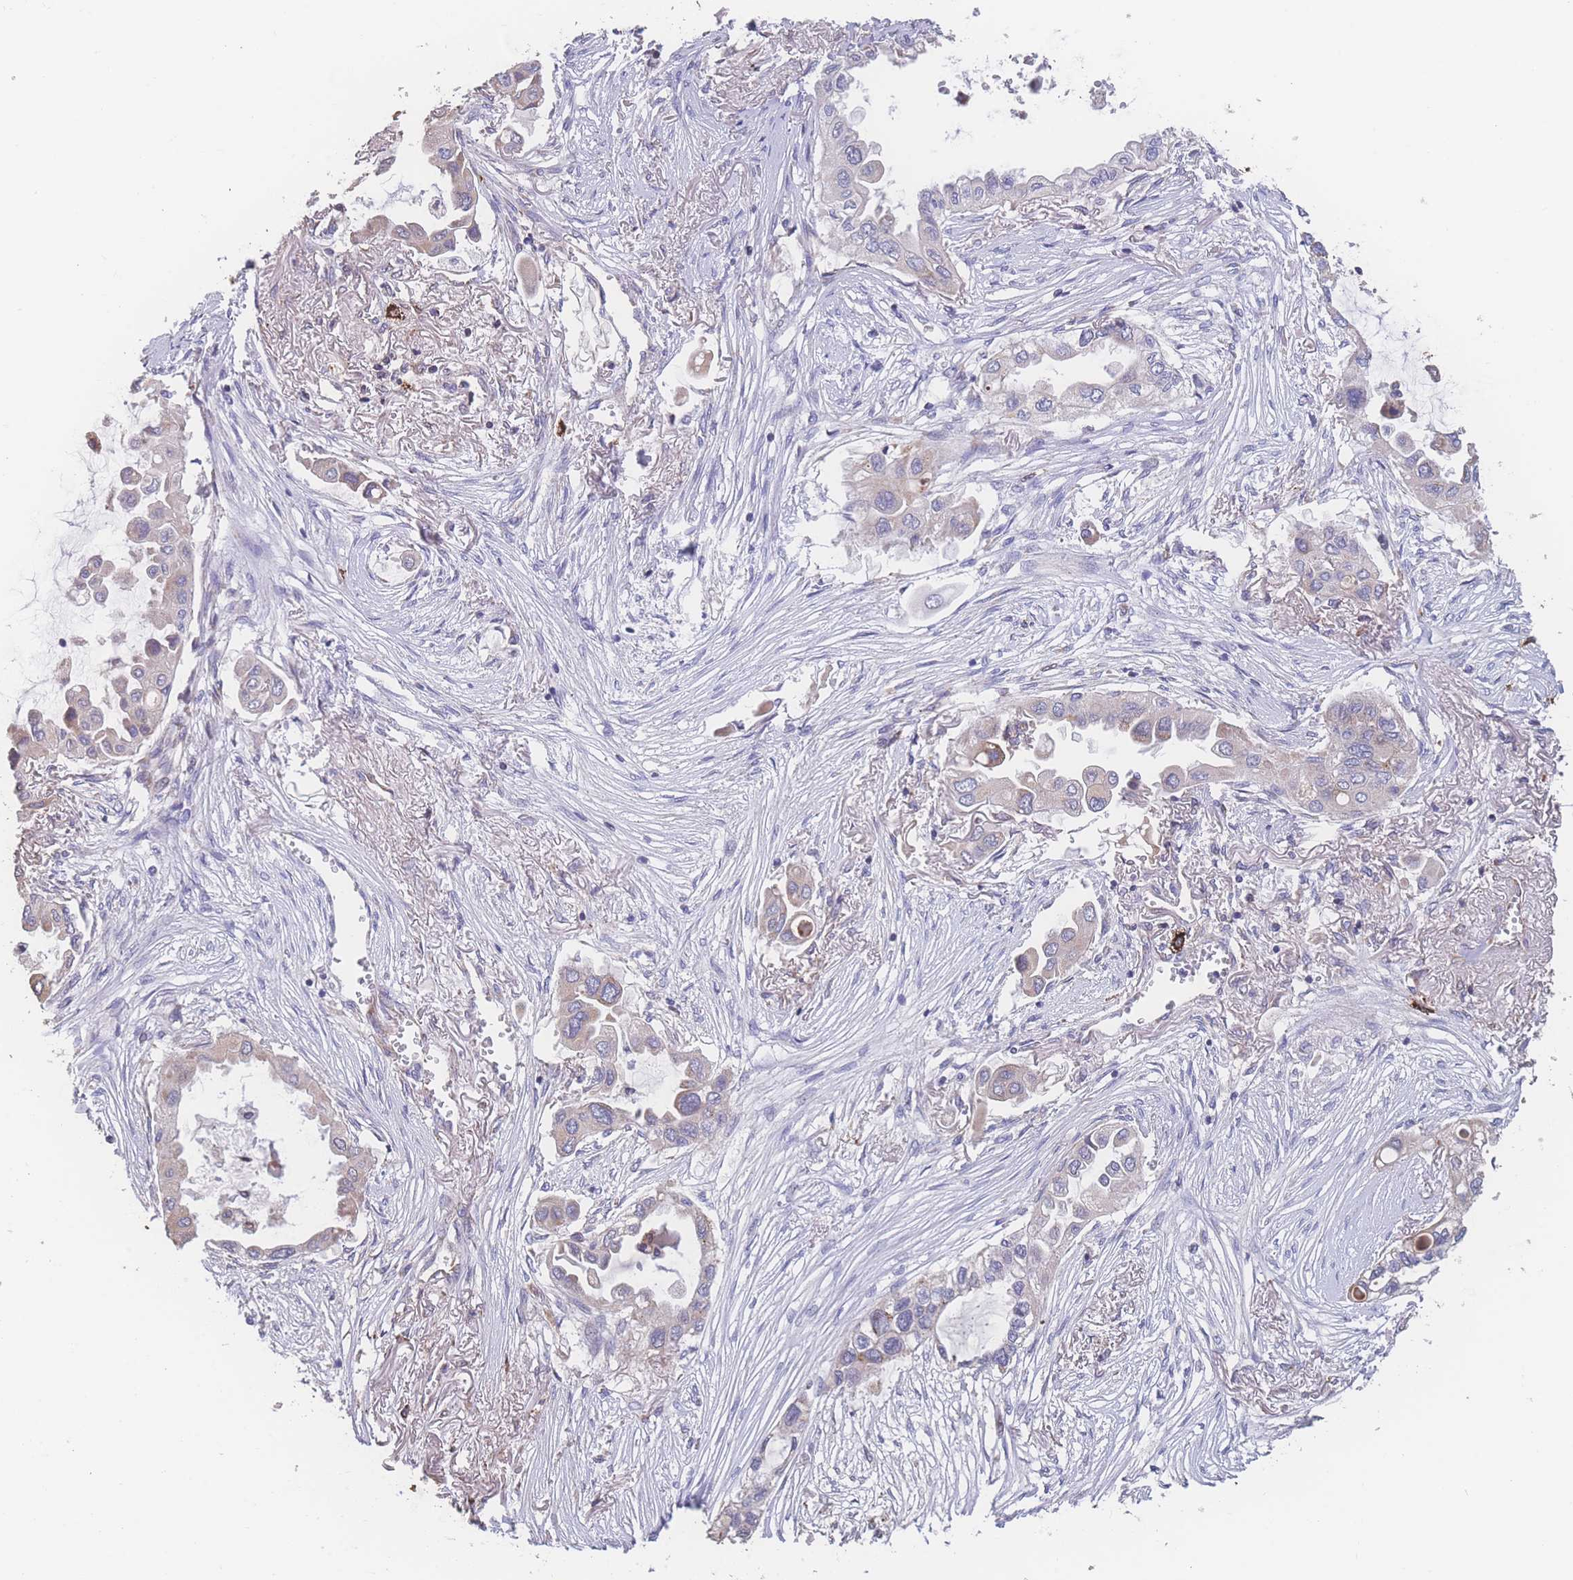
{"staining": {"intensity": "negative", "quantity": "none", "location": "none"}, "tissue": "lung cancer", "cell_type": "Tumor cells", "image_type": "cancer", "snomed": [{"axis": "morphology", "description": "Adenocarcinoma, NOS"}, {"axis": "topography", "description": "Lung"}], "caption": "Immunohistochemistry (IHC) photomicrograph of lung cancer stained for a protein (brown), which shows no expression in tumor cells. (DAB immunohistochemistry visualized using brightfield microscopy, high magnification).", "gene": "SGSM3", "patient": {"sex": "female", "age": 76}}